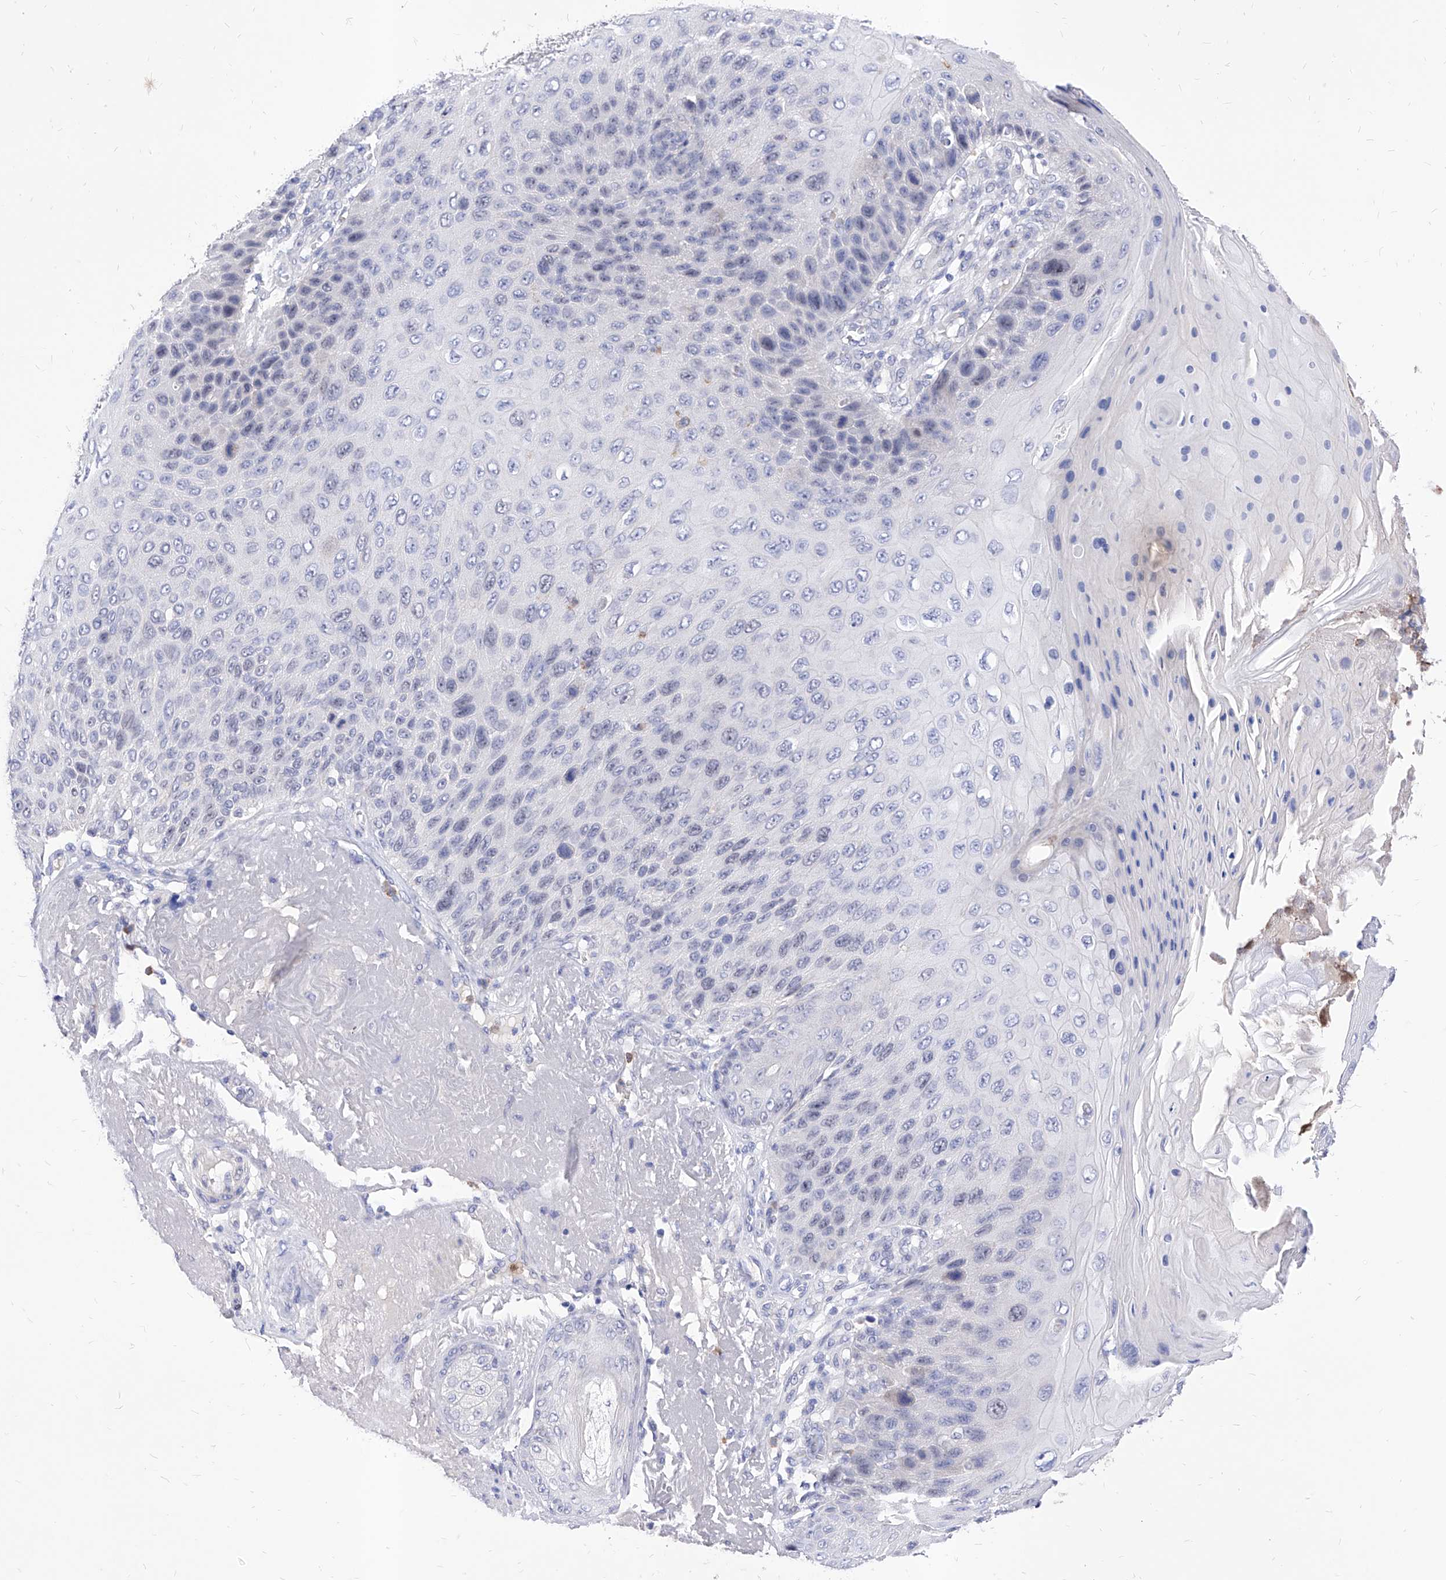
{"staining": {"intensity": "negative", "quantity": "none", "location": "none"}, "tissue": "skin cancer", "cell_type": "Tumor cells", "image_type": "cancer", "snomed": [{"axis": "morphology", "description": "Squamous cell carcinoma, NOS"}, {"axis": "topography", "description": "Skin"}], "caption": "Protein analysis of skin cancer displays no significant expression in tumor cells.", "gene": "VAX1", "patient": {"sex": "female", "age": 88}}